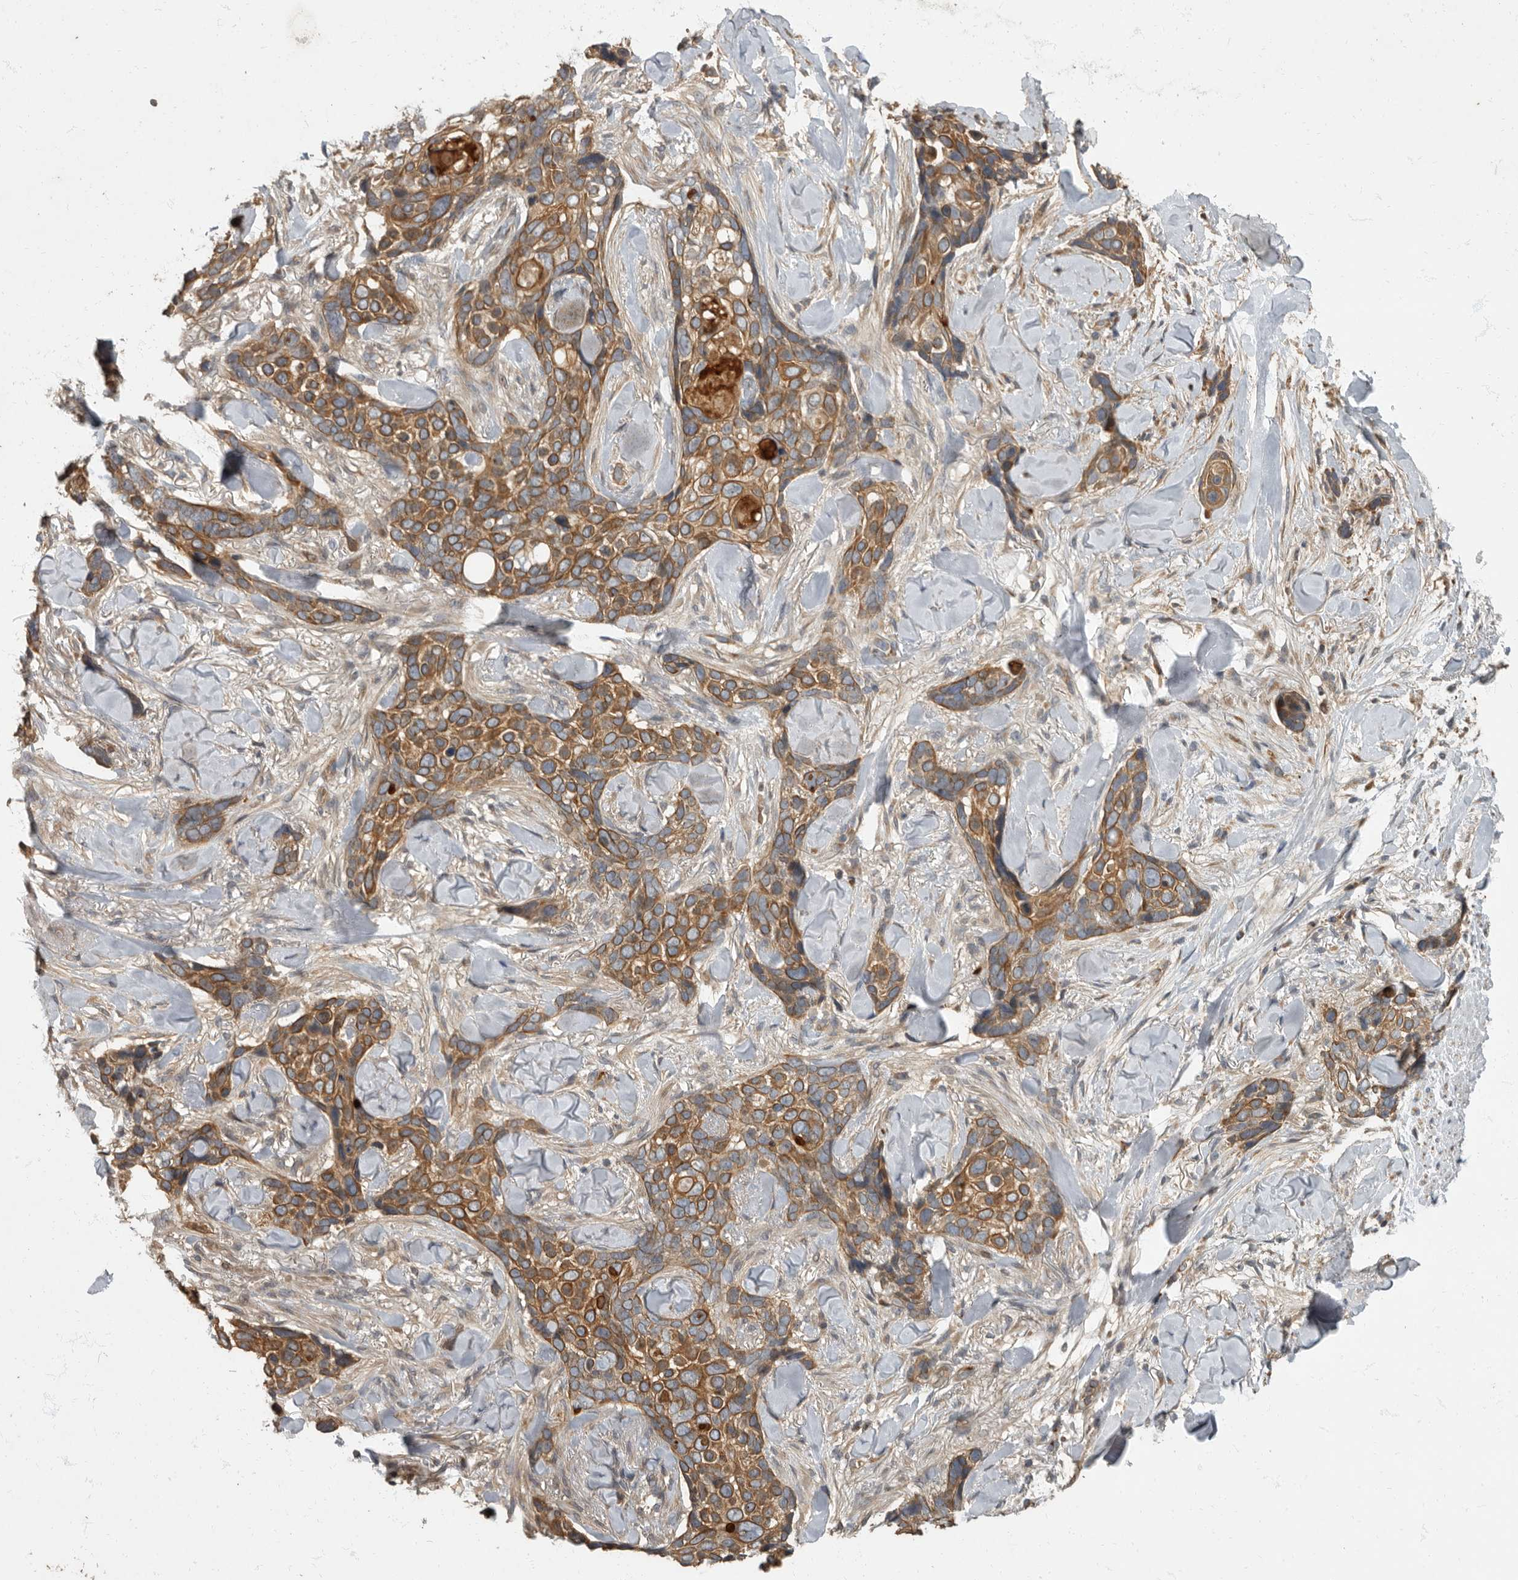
{"staining": {"intensity": "moderate", "quantity": ">75%", "location": "cytoplasmic/membranous"}, "tissue": "skin cancer", "cell_type": "Tumor cells", "image_type": "cancer", "snomed": [{"axis": "morphology", "description": "Basal cell carcinoma"}, {"axis": "topography", "description": "Skin"}], "caption": "About >75% of tumor cells in skin cancer (basal cell carcinoma) demonstrate moderate cytoplasmic/membranous protein staining as visualized by brown immunohistochemical staining.", "gene": "IQCK", "patient": {"sex": "female", "age": 82}}